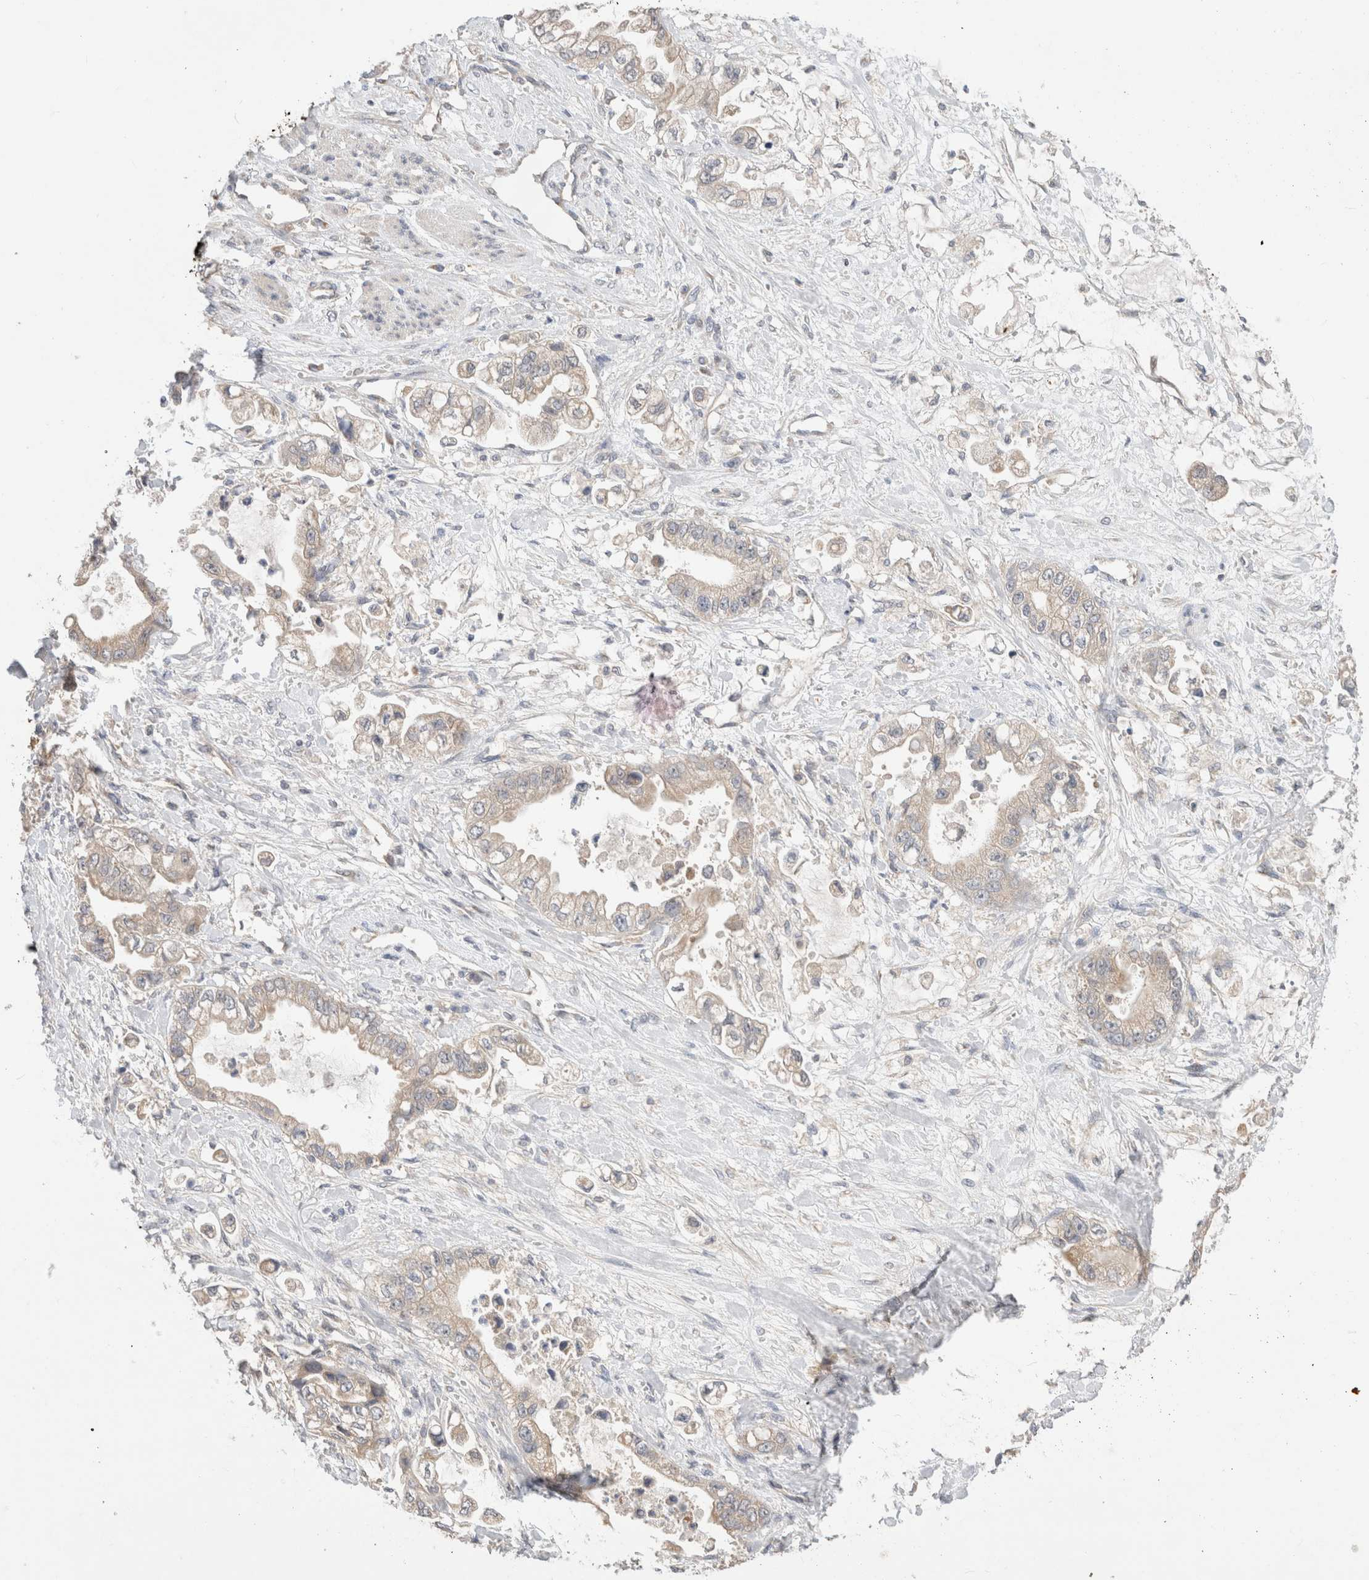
{"staining": {"intensity": "negative", "quantity": "none", "location": "none"}, "tissue": "stomach cancer", "cell_type": "Tumor cells", "image_type": "cancer", "snomed": [{"axis": "morphology", "description": "Adenocarcinoma, NOS"}, {"axis": "topography", "description": "Stomach"}], "caption": "Immunohistochemical staining of human stomach cancer (adenocarcinoma) shows no significant expression in tumor cells.", "gene": "CA13", "patient": {"sex": "male", "age": 62}}